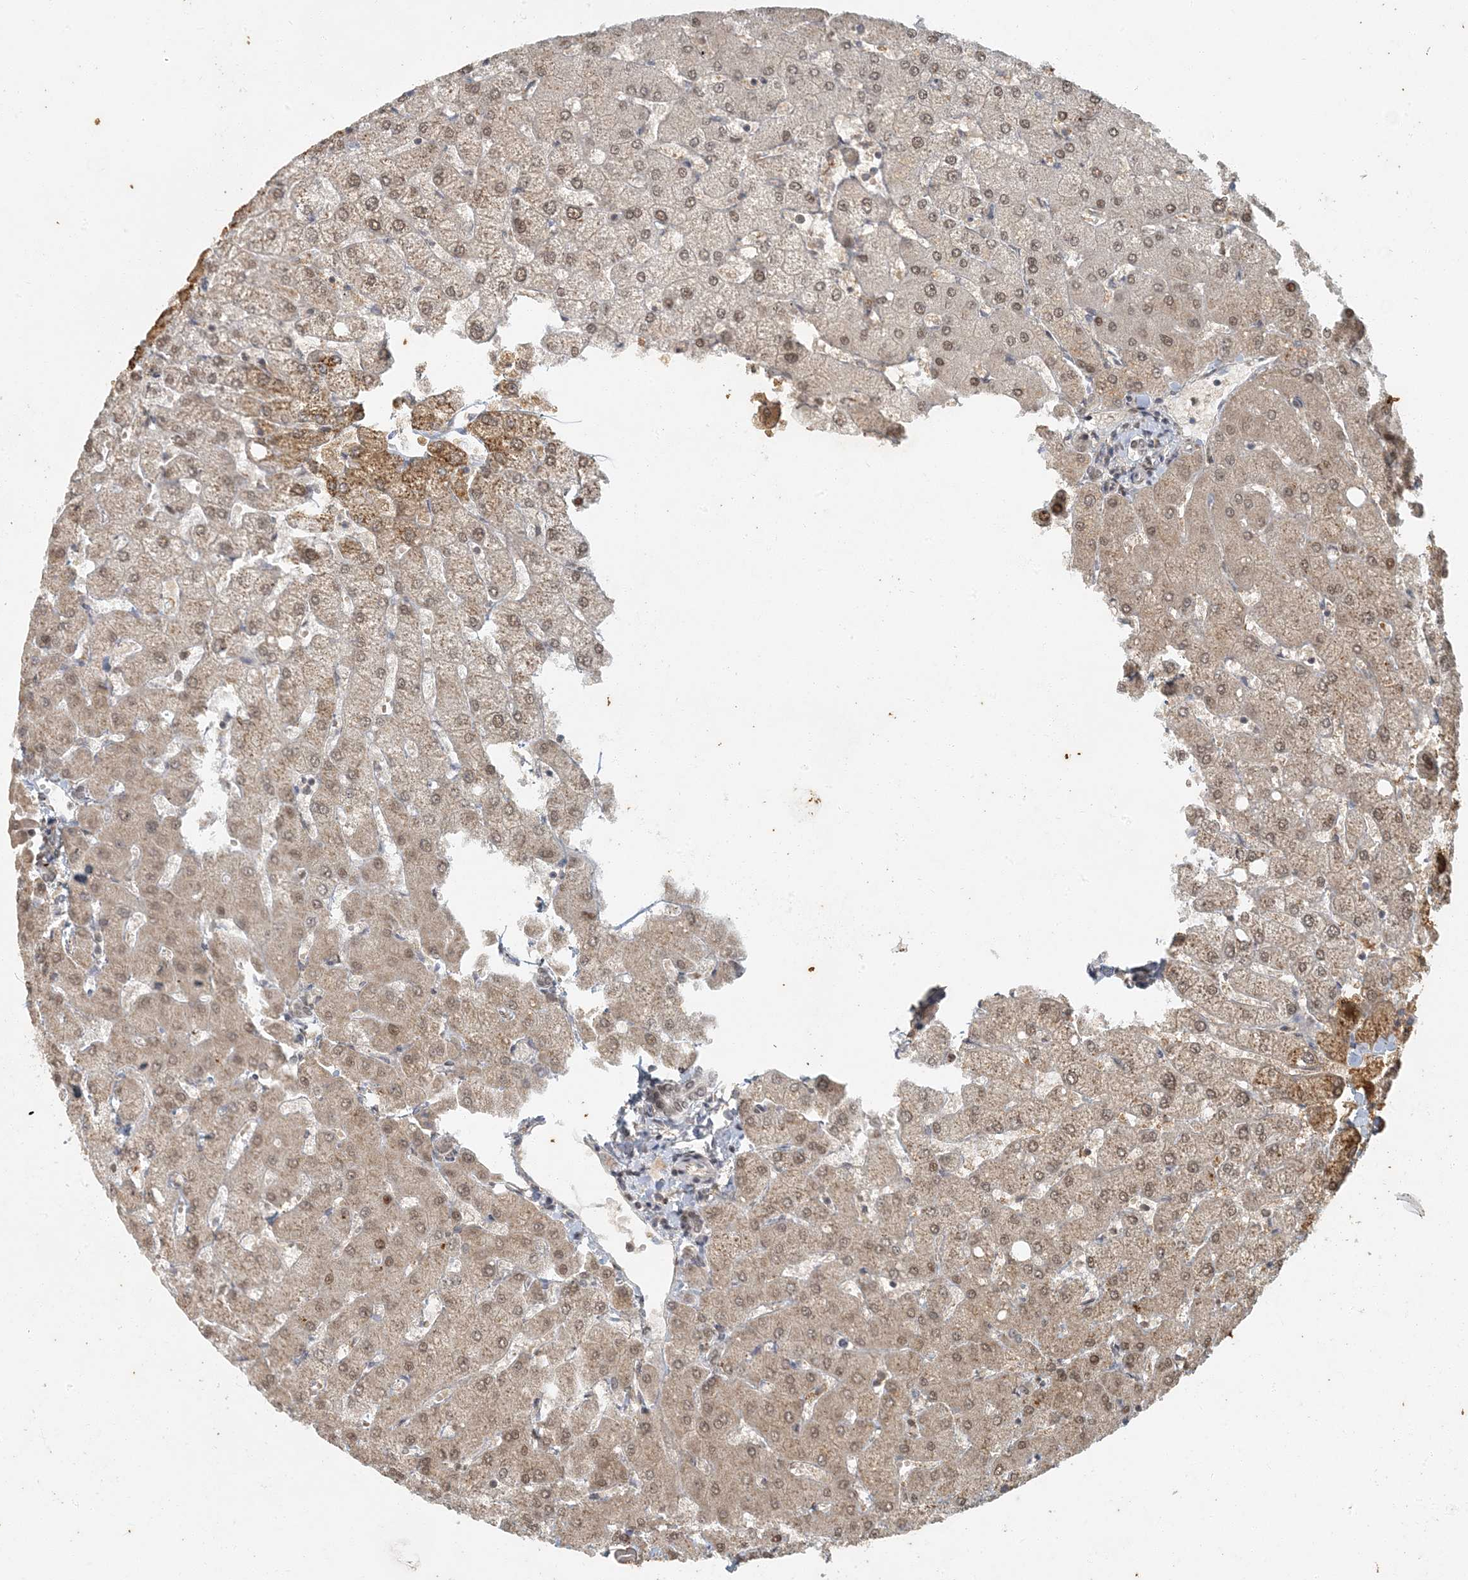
{"staining": {"intensity": "weak", "quantity": "<25%", "location": "nuclear"}, "tissue": "liver", "cell_type": "Cholangiocytes", "image_type": "normal", "snomed": [{"axis": "morphology", "description": "Normal tissue, NOS"}, {"axis": "topography", "description": "Liver"}], "caption": "High magnification brightfield microscopy of normal liver stained with DAB (3,3'-diaminobenzidine) (brown) and counterstained with hematoxylin (blue): cholangiocytes show no significant expression. Nuclei are stained in blue.", "gene": "AK9", "patient": {"sex": "female", "age": 54}}